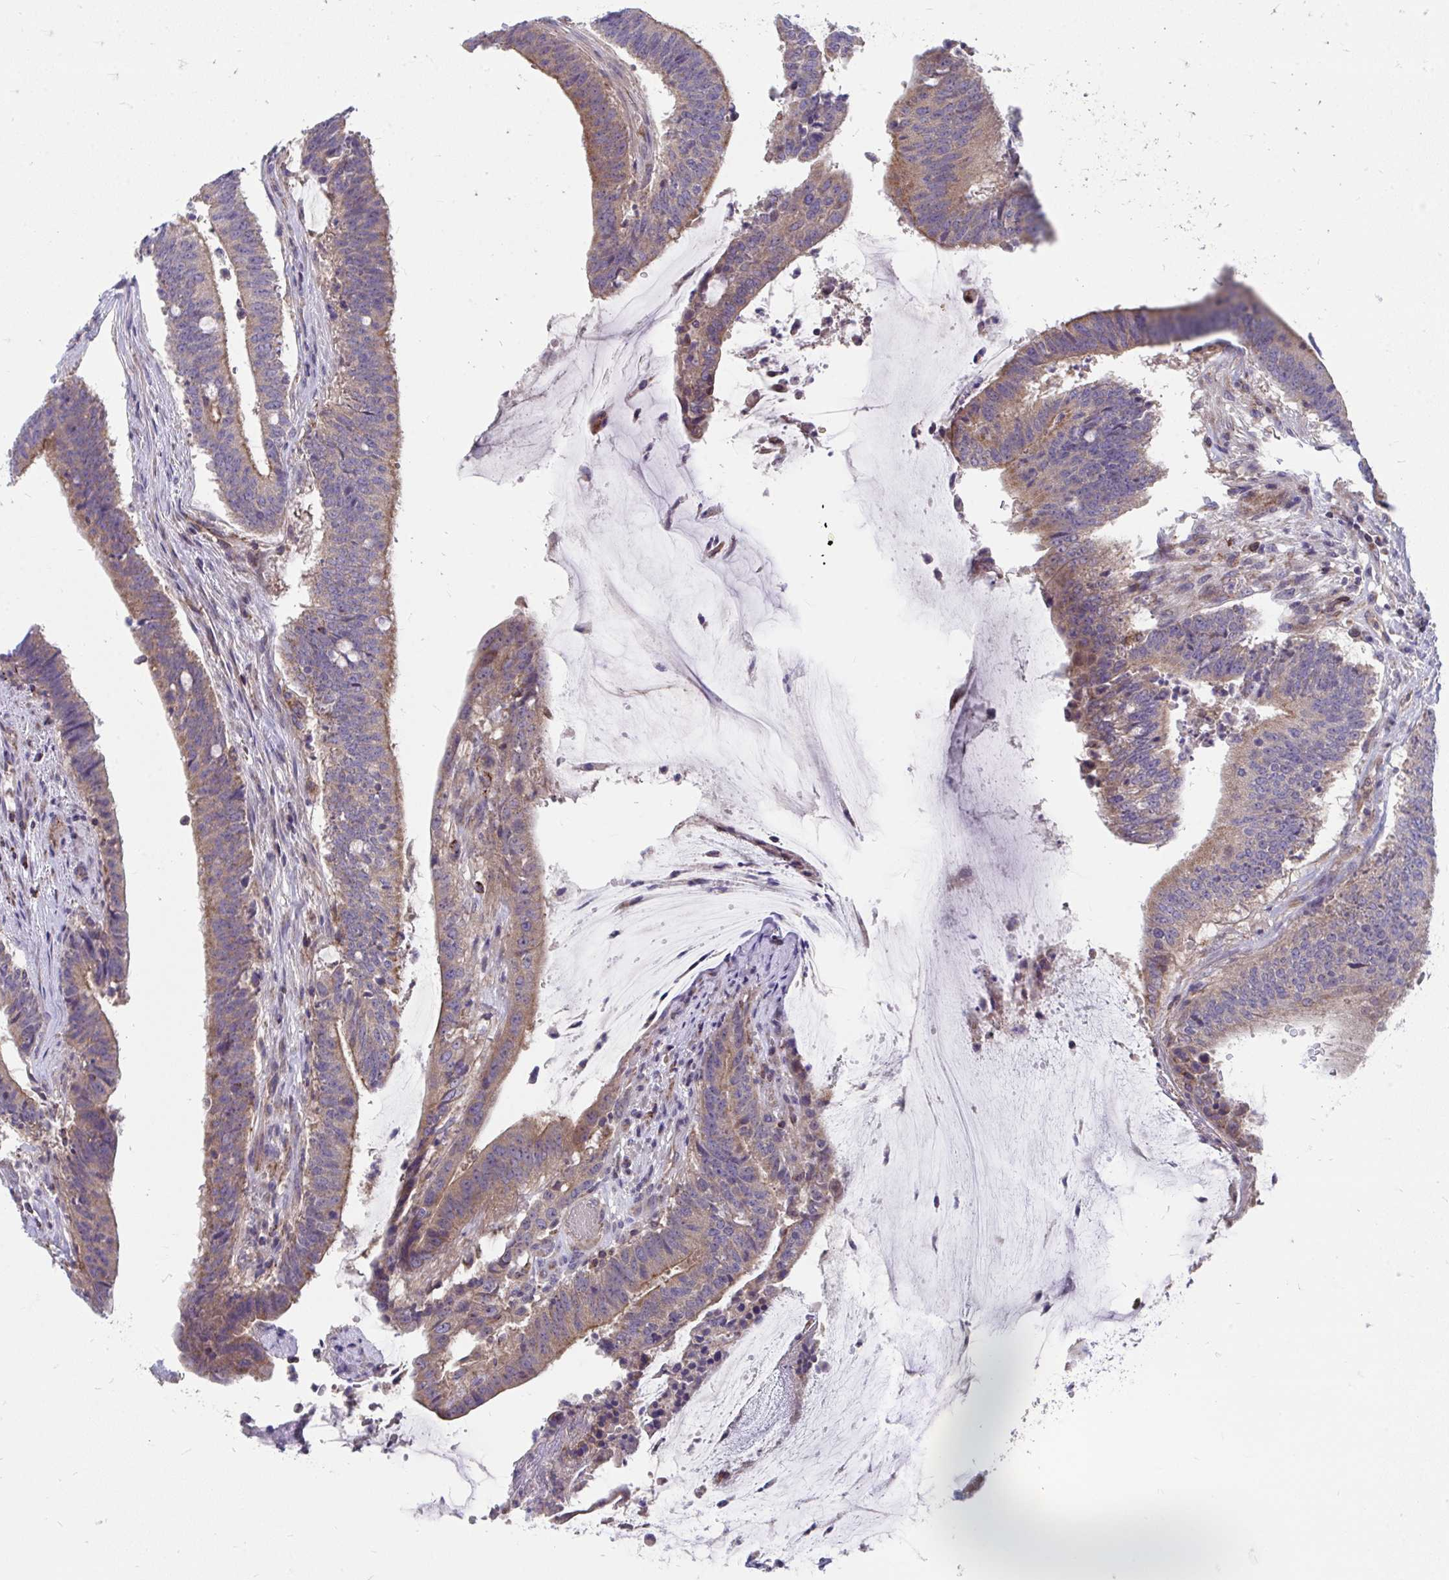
{"staining": {"intensity": "moderate", "quantity": ">75%", "location": "cytoplasmic/membranous"}, "tissue": "colorectal cancer", "cell_type": "Tumor cells", "image_type": "cancer", "snomed": [{"axis": "morphology", "description": "Adenocarcinoma, NOS"}, {"axis": "topography", "description": "Colon"}], "caption": "IHC micrograph of neoplastic tissue: colorectal cancer (adenocarcinoma) stained using immunohistochemistry shows medium levels of moderate protein expression localized specifically in the cytoplasmic/membranous of tumor cells, appearing as a cytoplasmic/membranous brown color.", "gene": "FHIP1B", "patient": {"sex": "female", "age": 43}}